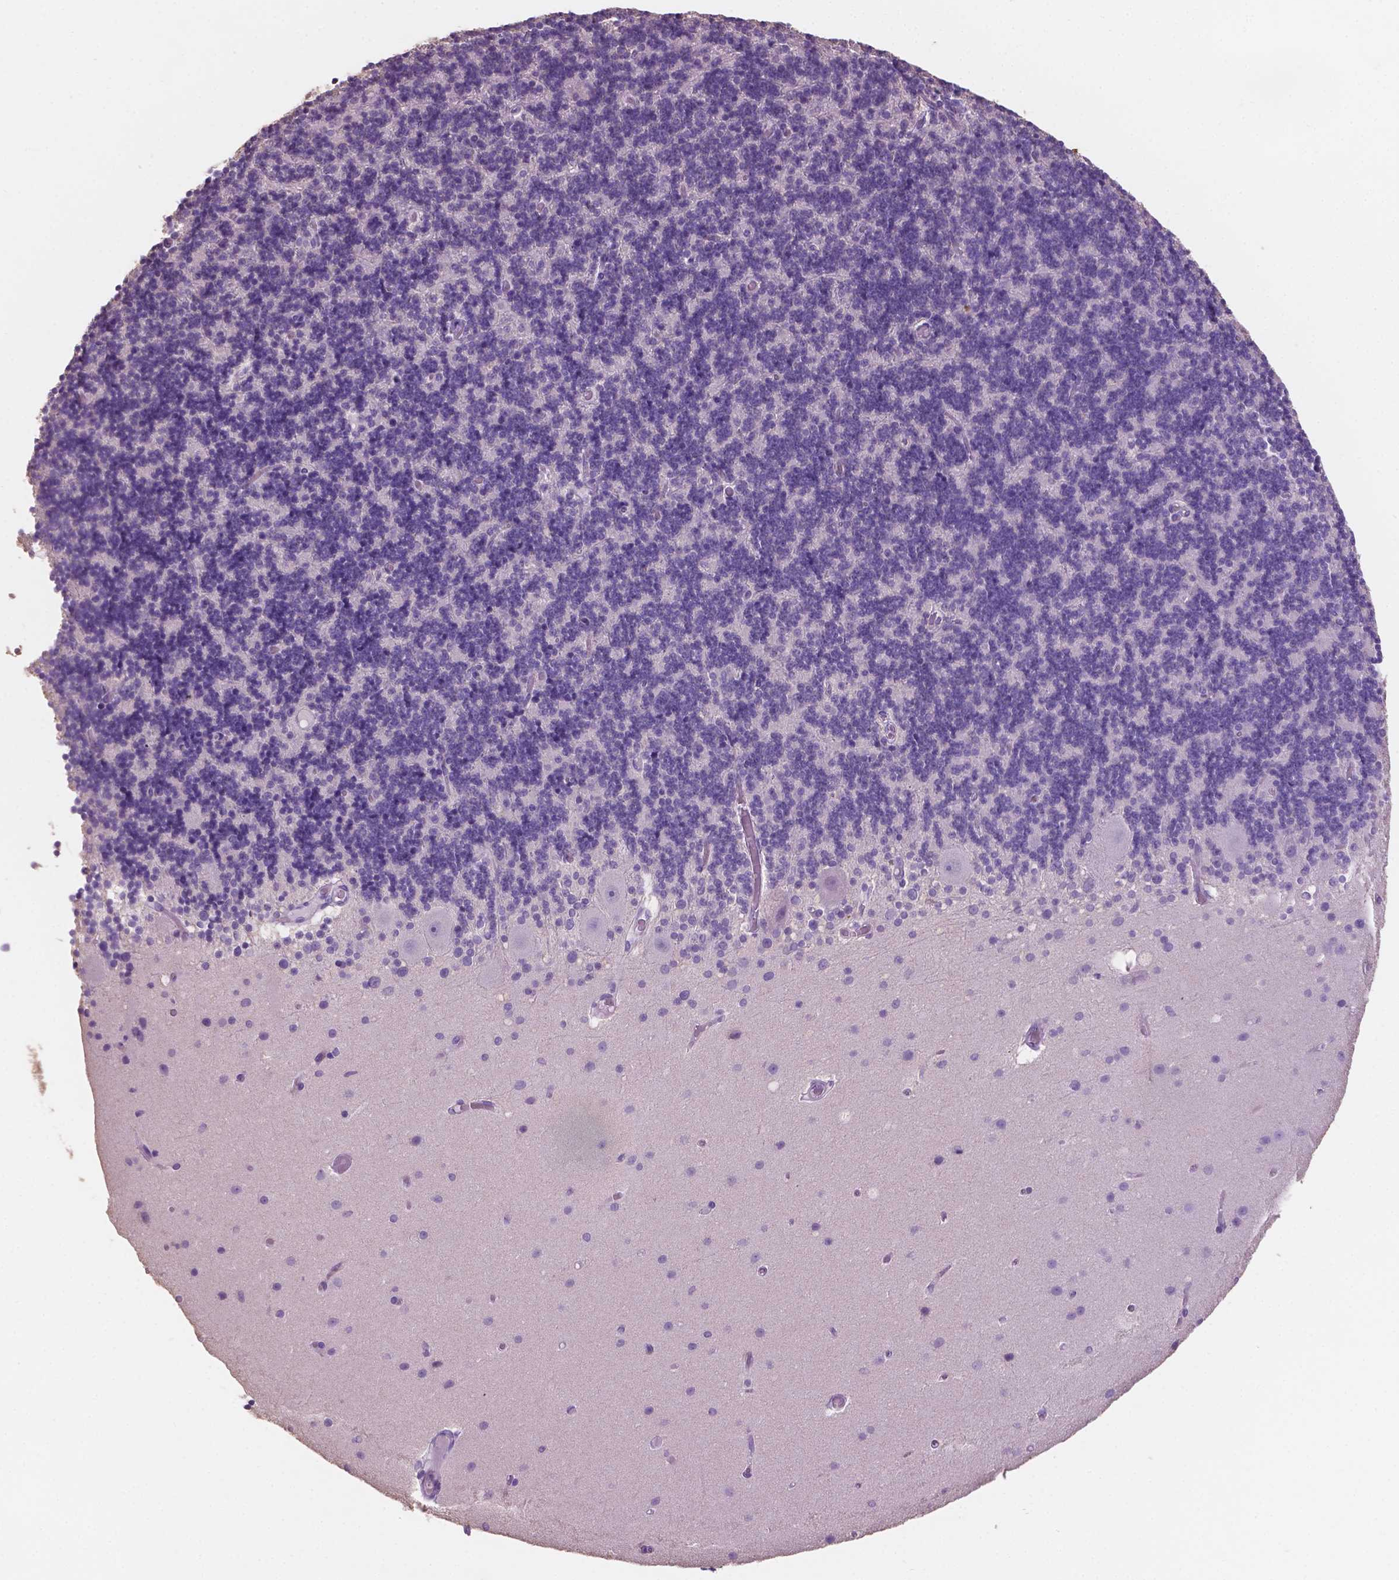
{"staining": {"intensity": "negative", "quantity": "none", "location": "none"}, "tissue": "cerebellum", "cell_type": "Cells in granular layer", "image_type": "normal", "snomed": [{"axis": "morphology", "description": "Normal tissue, NOS"}, {"axis": "topography", "description": "Cerebellum"}], "caption": "A photomicrograph of human cerebellum is negative for staining in cells in granular layer.", "gene": "SBSN", "patient": {"sex": "male", "age": 70}}